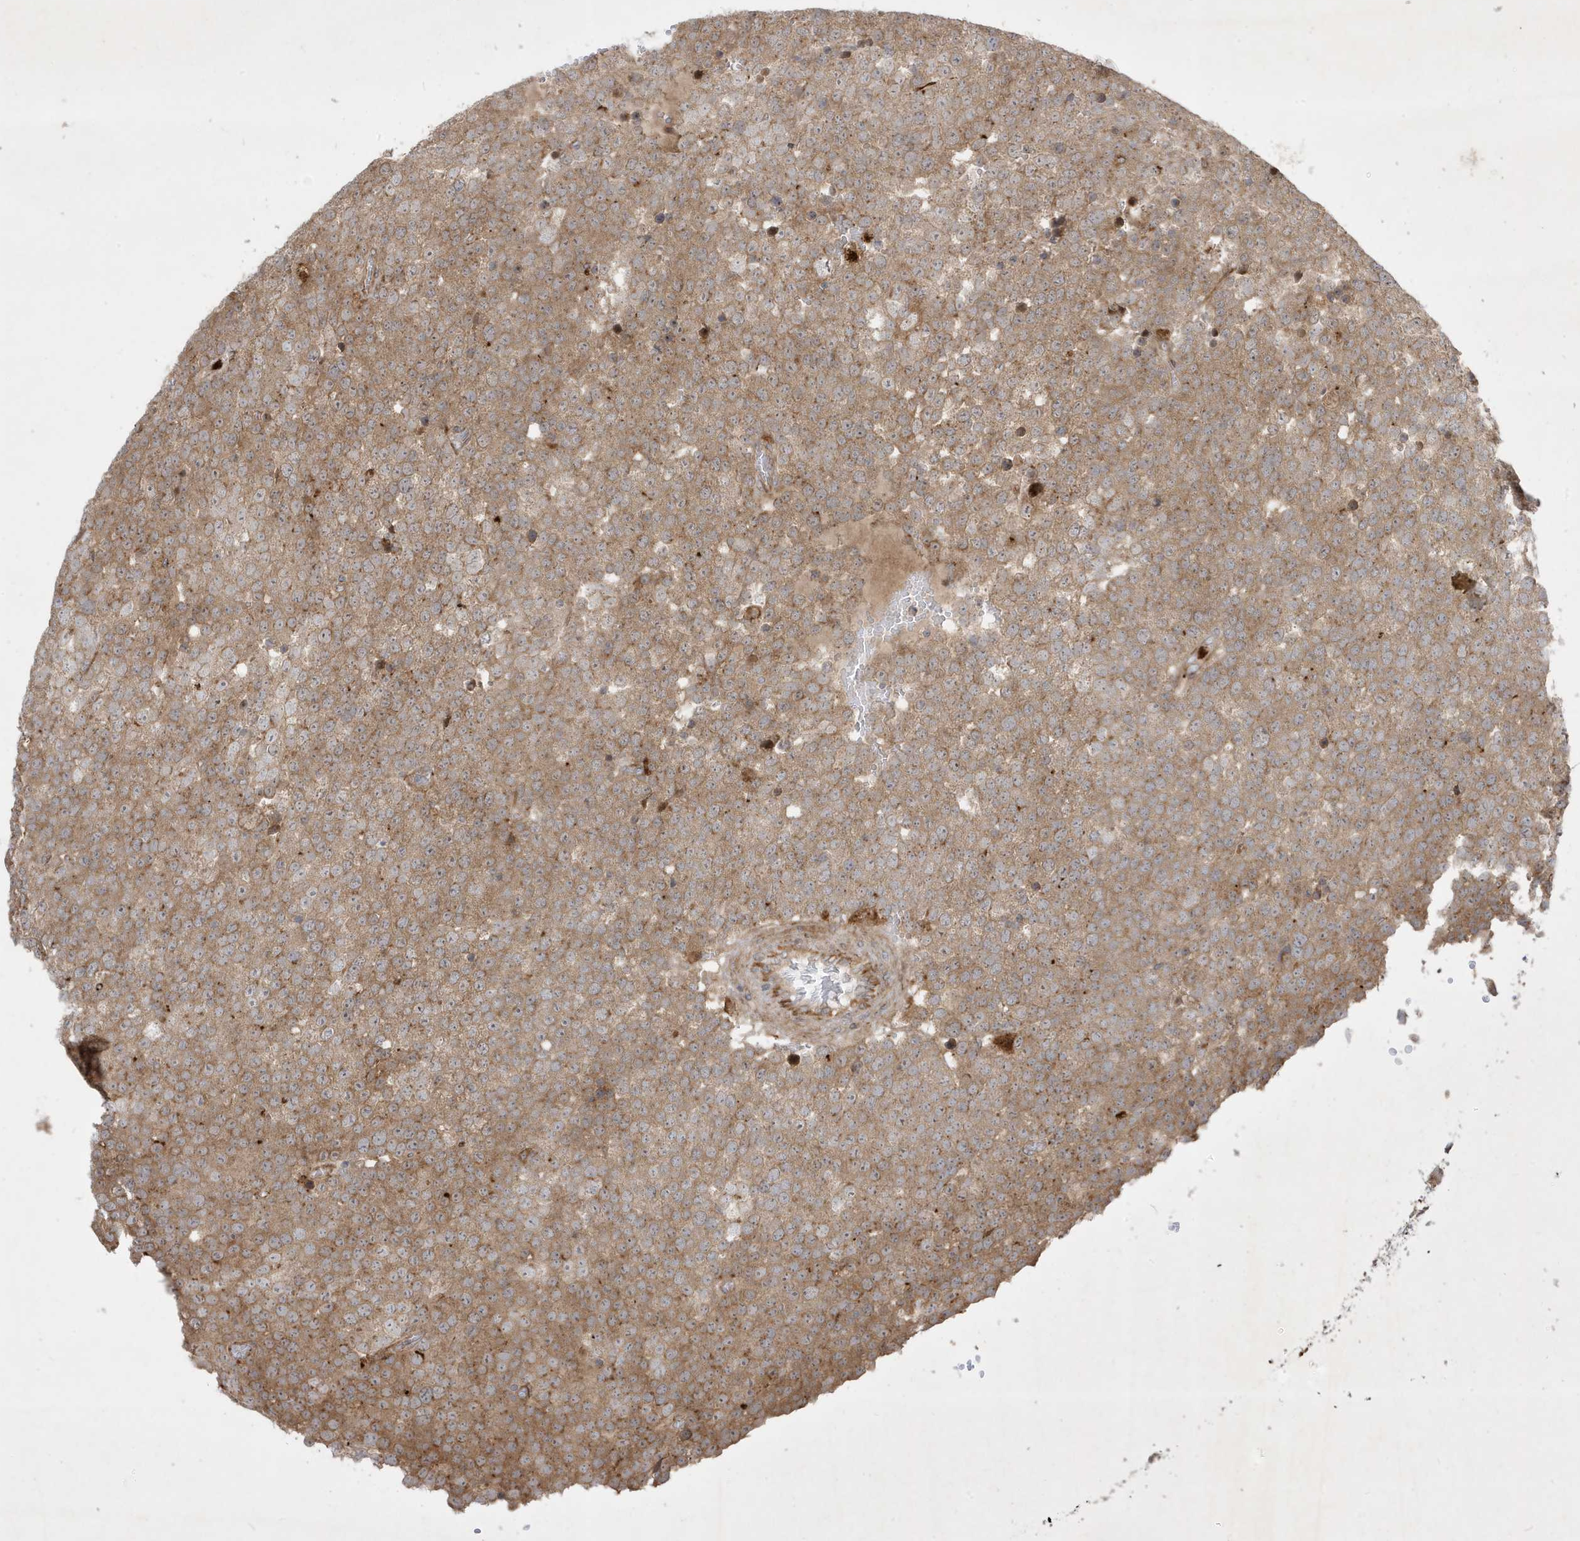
{"staining": {"intensity": "moderate", "quantity": ">75%", "location": "cytoplasmic/membranous"}, "tissue": "testis cancer", "cell_type": "Tumor cells", "image_type": "cancer", "snomed": [{"axis": "morphology", "description": "Seminoma, NOS"}, {"axis": "topography", "description": "Testis"}], "caption": "Immunohistochemistry (IHC) of human testis cancer demonstrates medium levels of moderate cytoplasmic/membranous expression in approximately >75% of tumor cells.", "gene": "IFT57", "patient": {"sex": "male", "age": 71}}